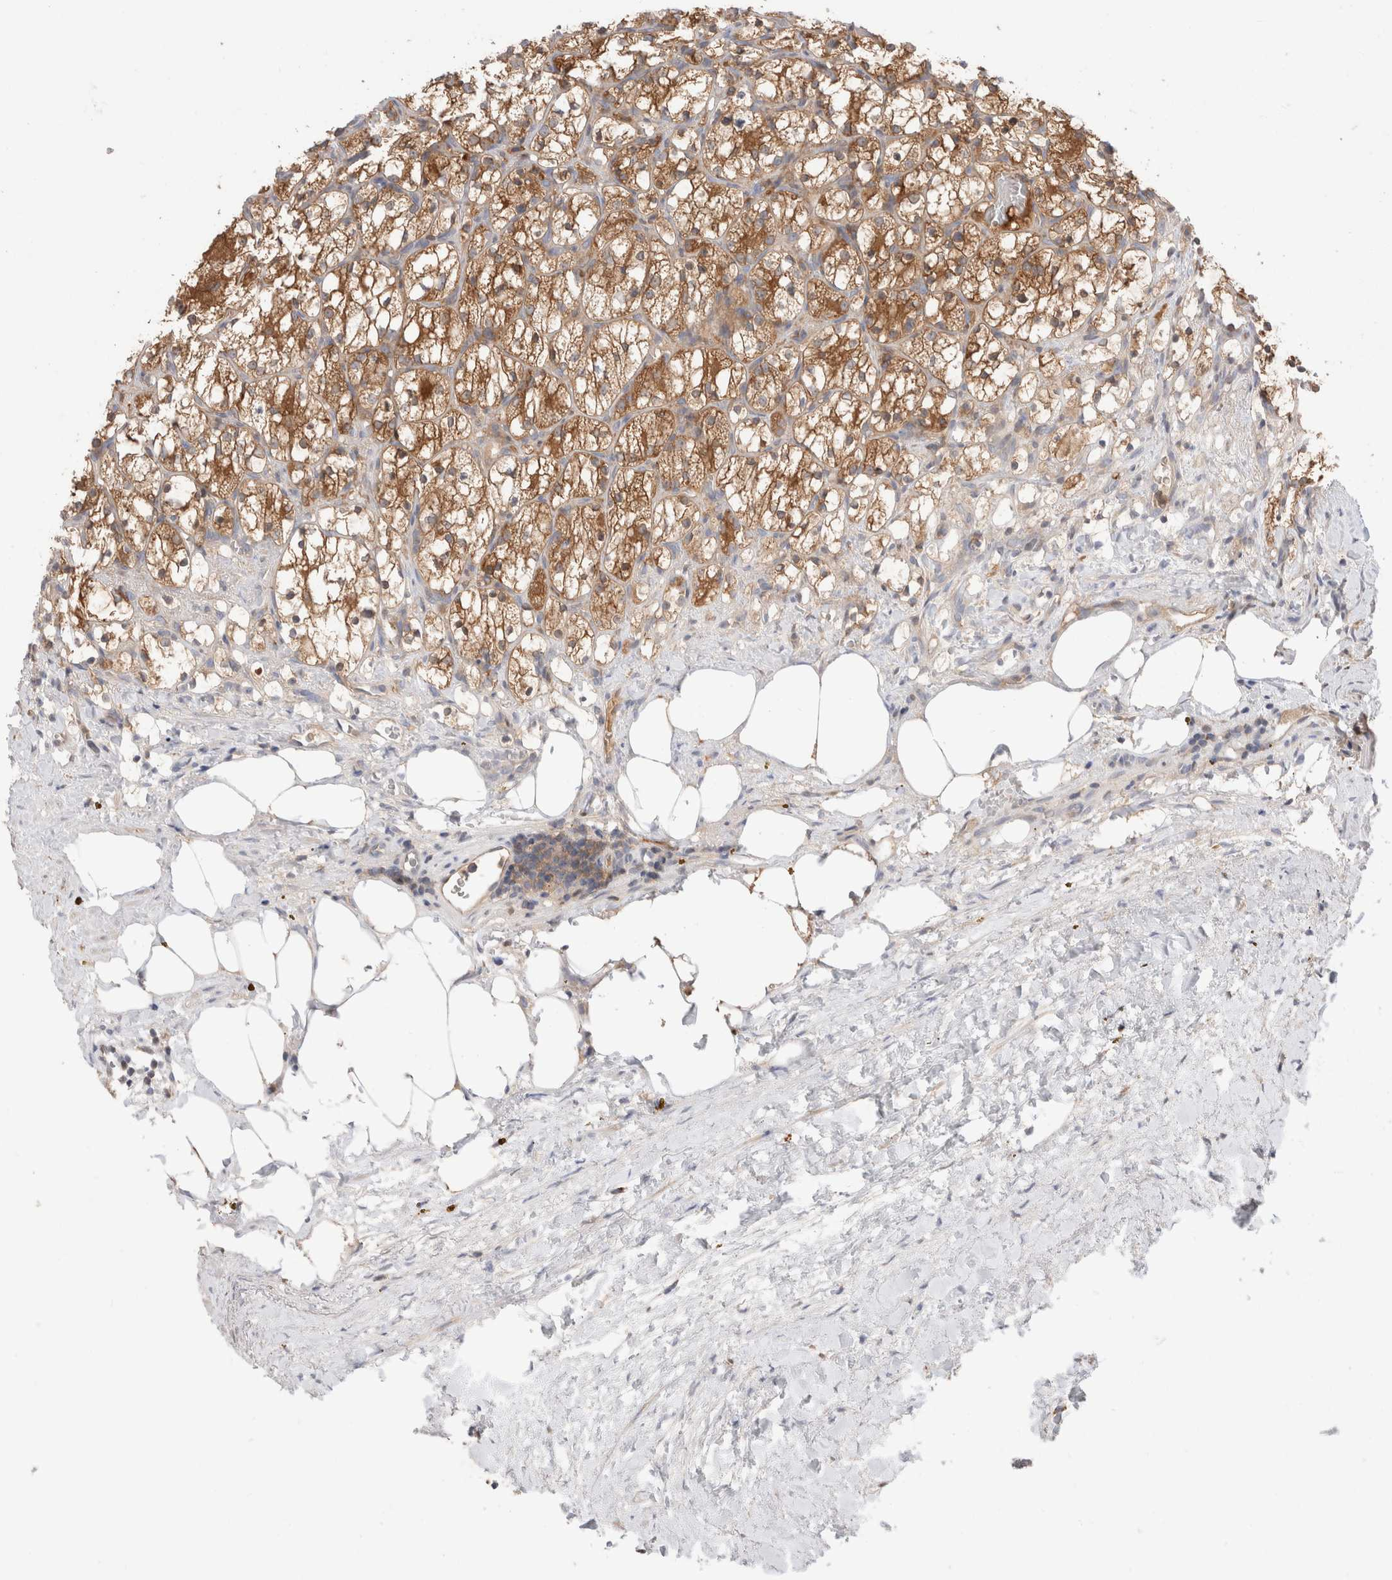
{"staining": {"intensity": "strong", "quantity": ">75%", "location": "cytoplasmic/membranous"}, "tissue": "renal cancer", "cell_type": "Tumor cells", "image_type": "cancer", "snomed": [{"axis": "morphology", "description": "Adenocarcinoma, NOS"}, {"axis": "topography", "description": "Kidney"}], "caption": "Immunohistochemical staining of renal adenocarcinoma demonstrates strong cytoplasmic/membranous protein positivity in about >75% of tumor cells. (Brightfield microscopy of DAB IHC at high magnification).", "gene": "KLHL14", "patient": {"sex": "female", "age": 69}}